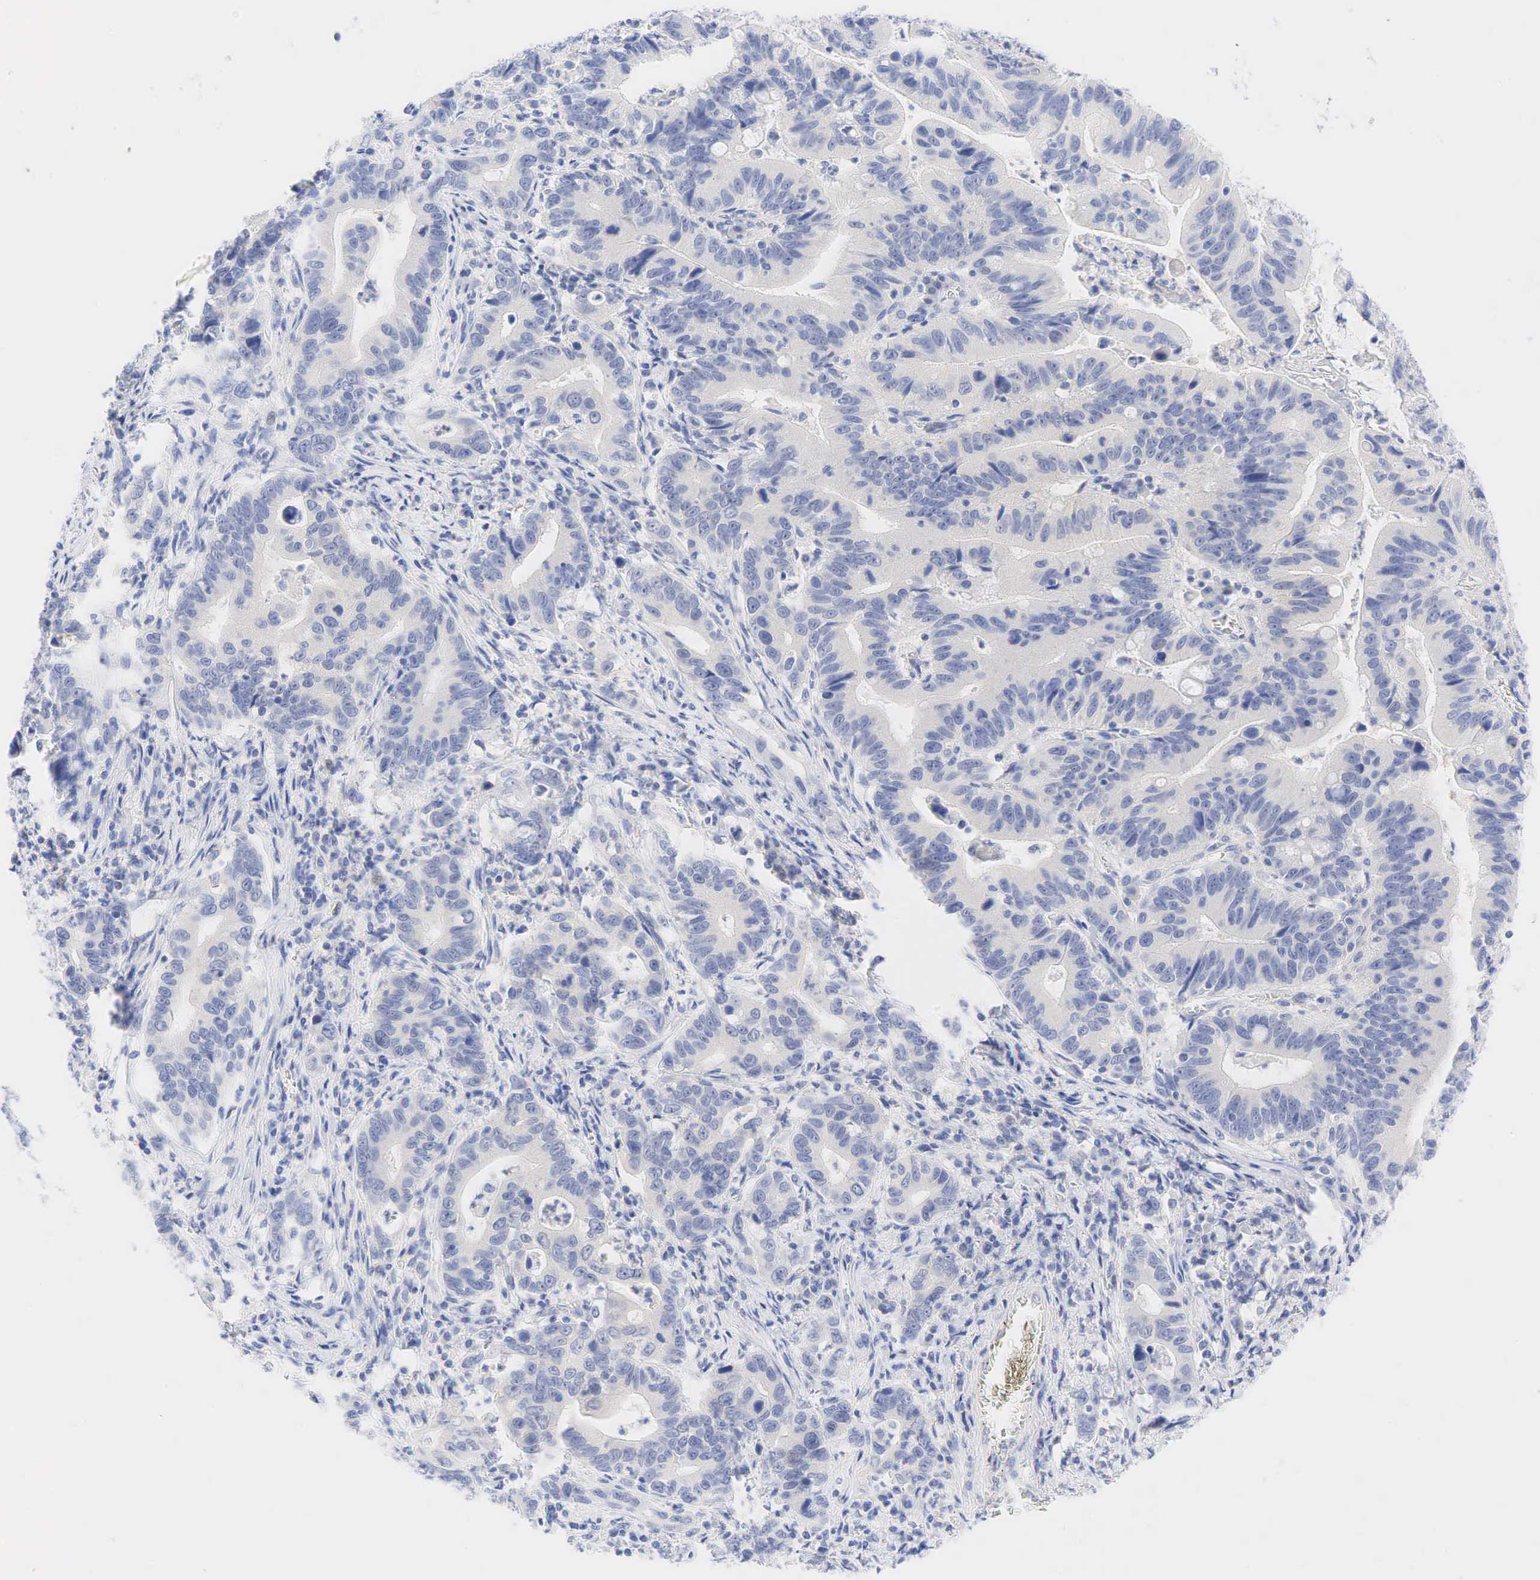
{"staining": {"intensity": "negative", "quantity": "none", "location": "none"}, "tissue": "stomach cancer", "cell_type": "Tumor cells", "image_type": "cancer", "snomed": [{"axis": "morphology", "description": "Adenocarcinoma, NOS"}, {"axis": "topography", "description": "Stomach, upper"}], "caption": "This is an immunohistochemistry (IHC) photomicrograph of human adenocarcinoma (stomach). There is no positivity in tumor cells.", "gene": "AR", "patient": {"sex": "male", "age": 63}}